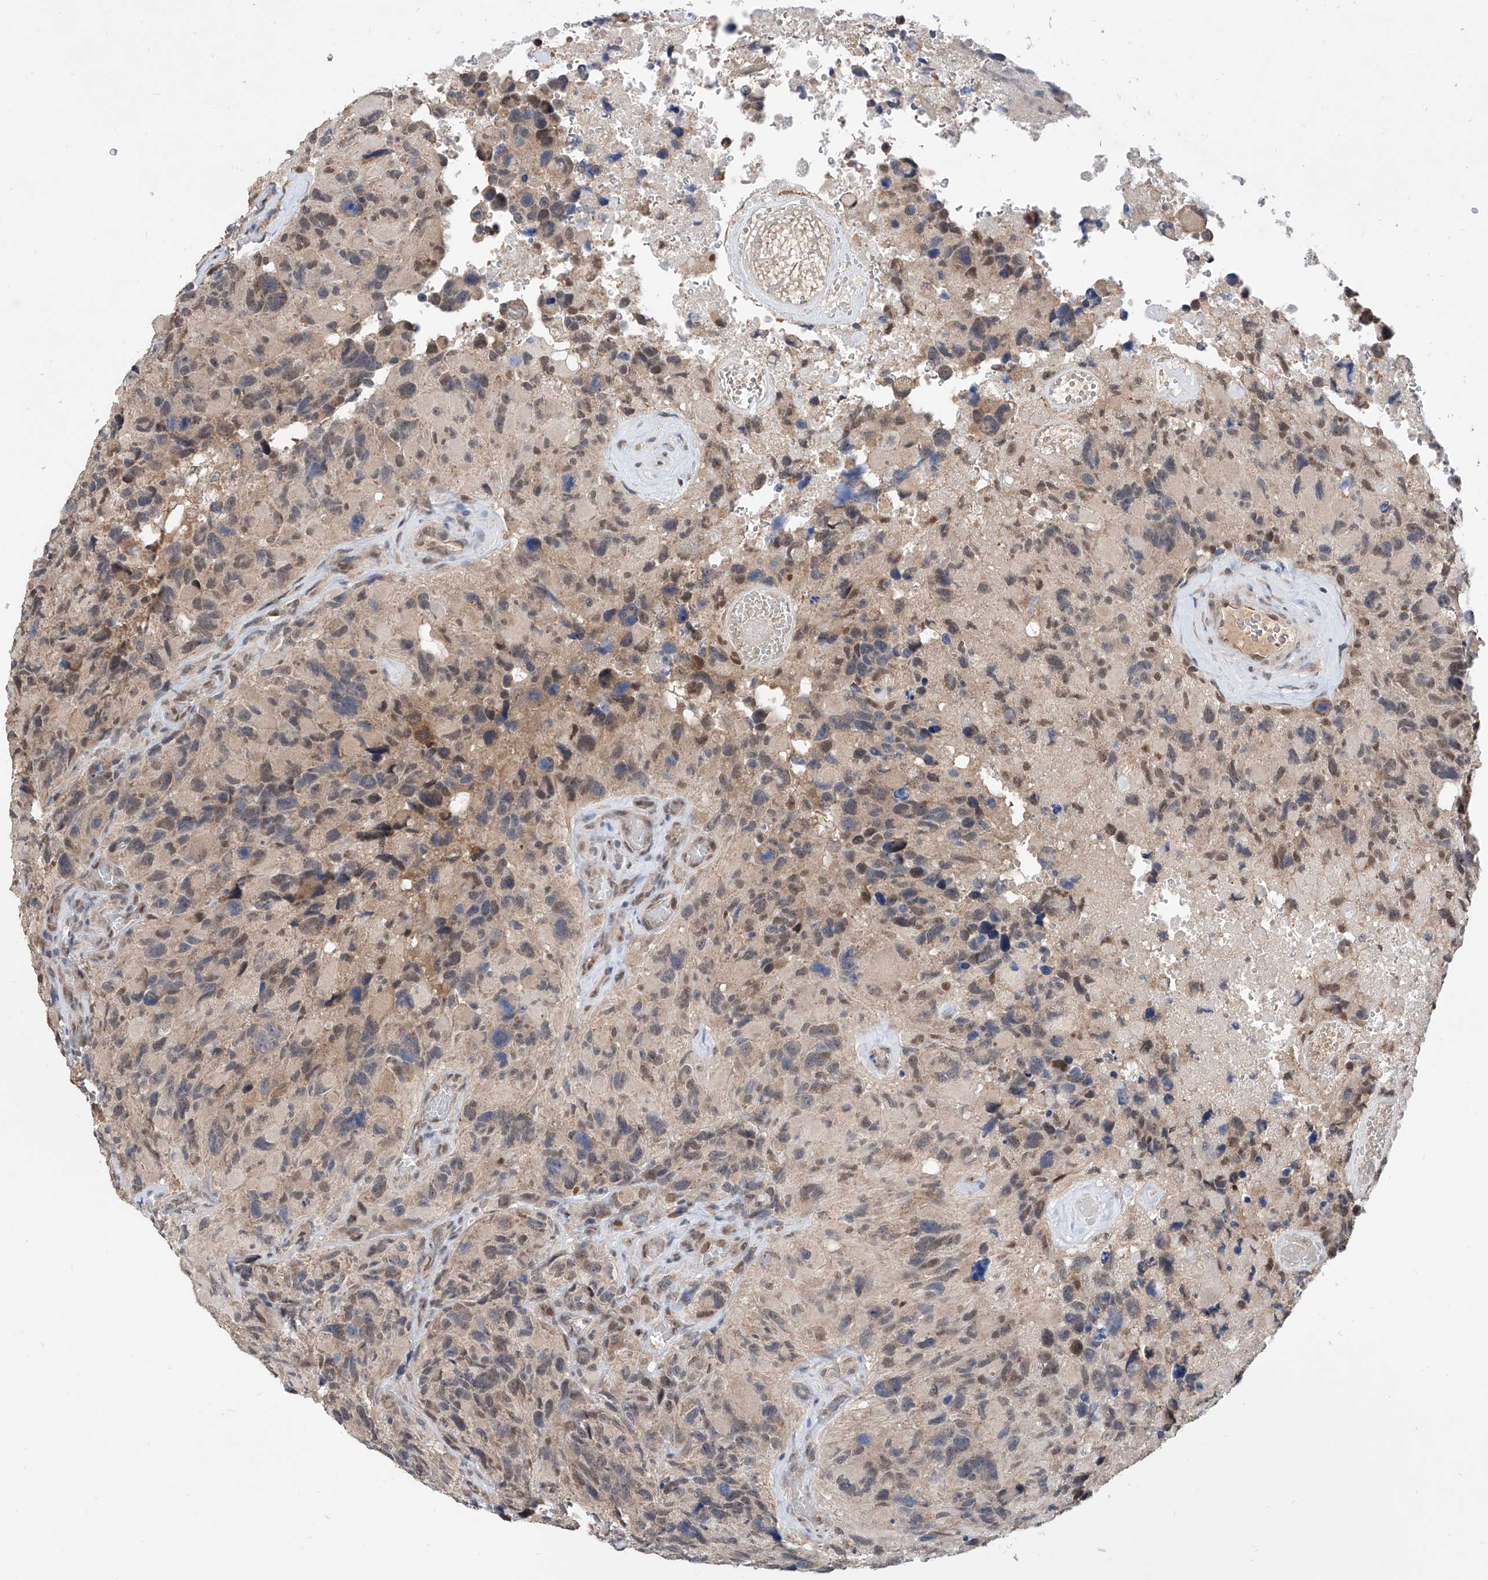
{"staining": {"intensity": "weak", "quantity": "<25%", "location": "nuclear"}, "tissue": "glioma", "cell_type": "Tumor cells", "image_type": "cancer", "snomed": [{"axis": "morphology", "description": "Glioma, malignant, High grade"}, {"axis": "topography", "description": "Brain"}], "caption": "Immunohistochemical staining of human malignant glioma (high-grade) exhibits no significant expression in tumor cells. (DAB (3,3'-diaminobenzidine) IHC visualized using brightfield microscopy, high magnification).", "gene": "CARMIL3", "patient": {"sex": "male", "age": 69}}